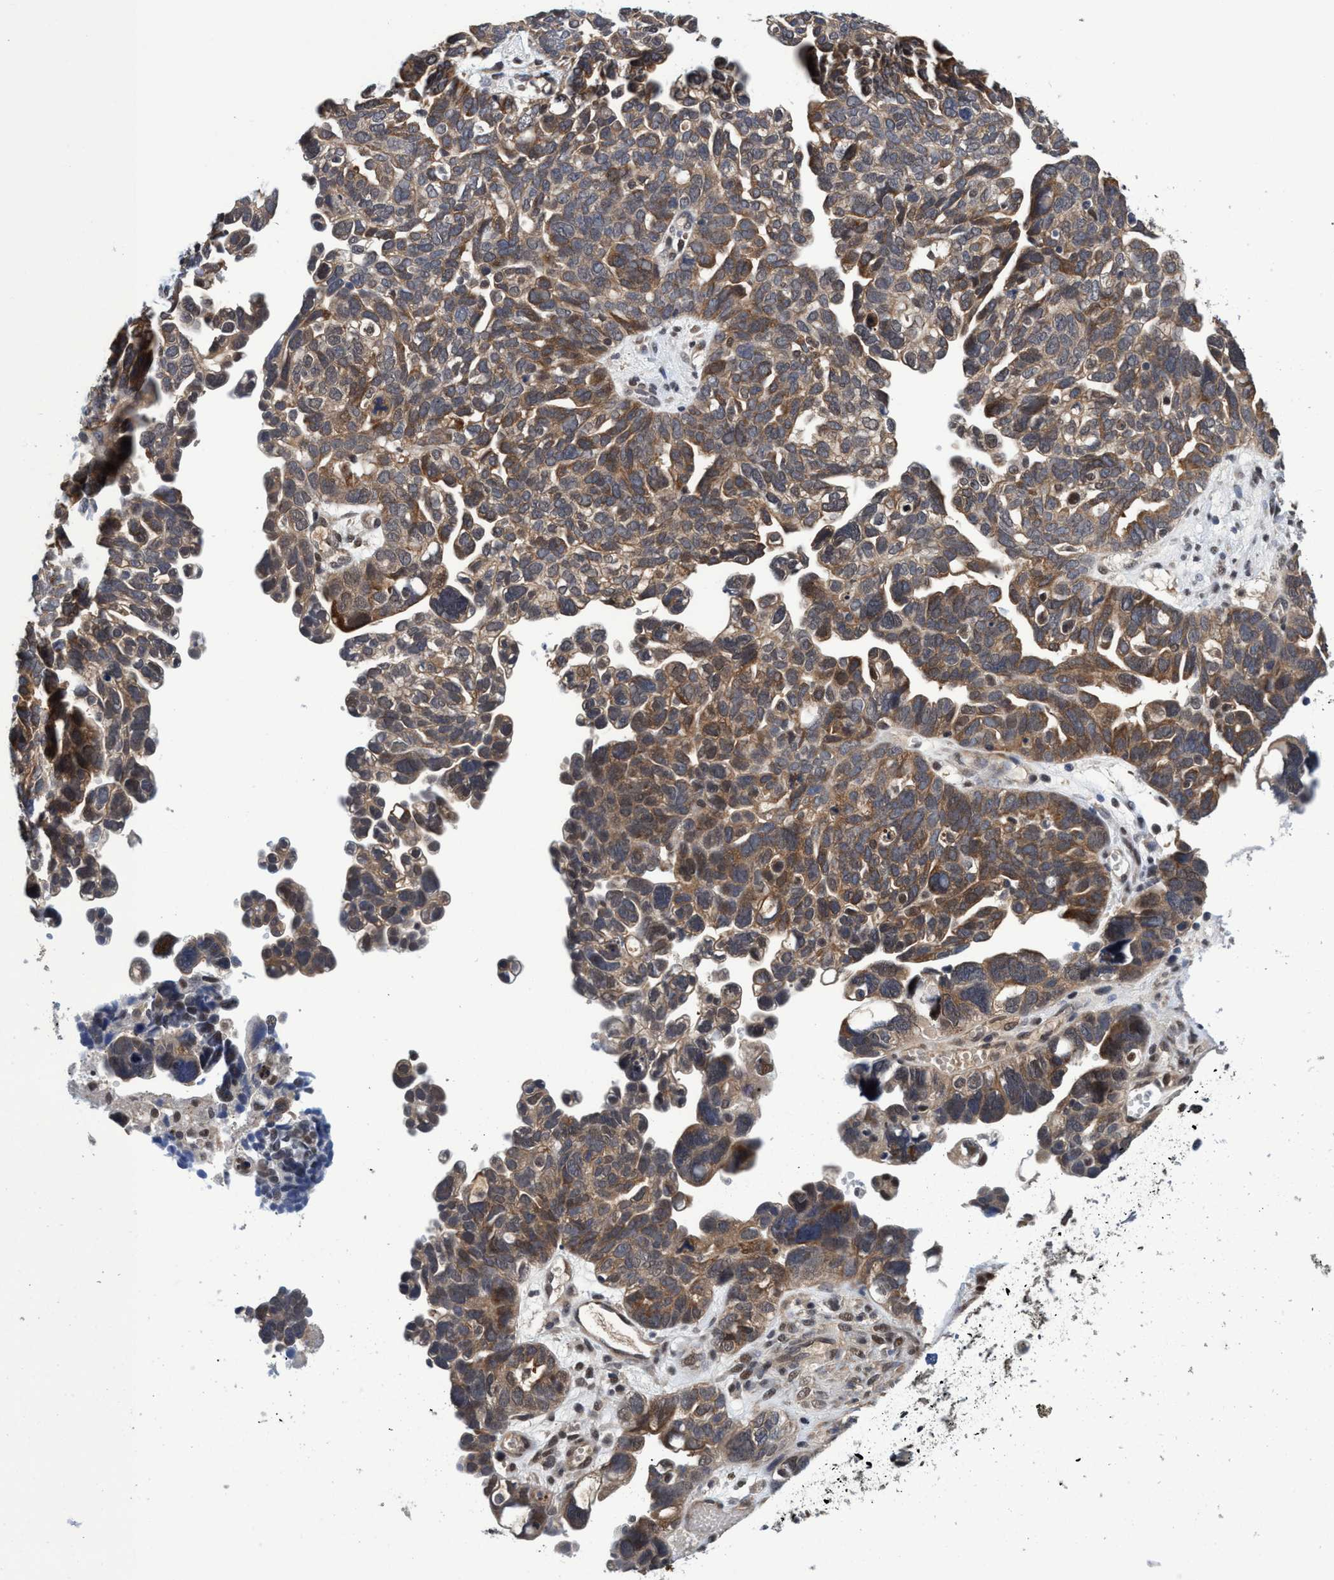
{"staining": {"intensity": "moderate", "quantity": ">75%", "location": "cytoplasmic/membranous"}, "tissue": "ovarian cancer", "cell_type": "Tumor cells", "image_type": "cancer", "snomed": [{"axis": "morphology", "description": "Cystadenocarcinoma, mucinous, NOS"}, {"axis": "topography", "description": "Ovary"}], "caption": "Protein positivity by immunohistochemistry demonstrates moderate cytoplasmic/membranous expression in approximately >75% of tumor cells in ovarian mucinous cystadenocarcinoma.", "gene": "PSMD12", "patient": {"sex": "female", "age": 61}}